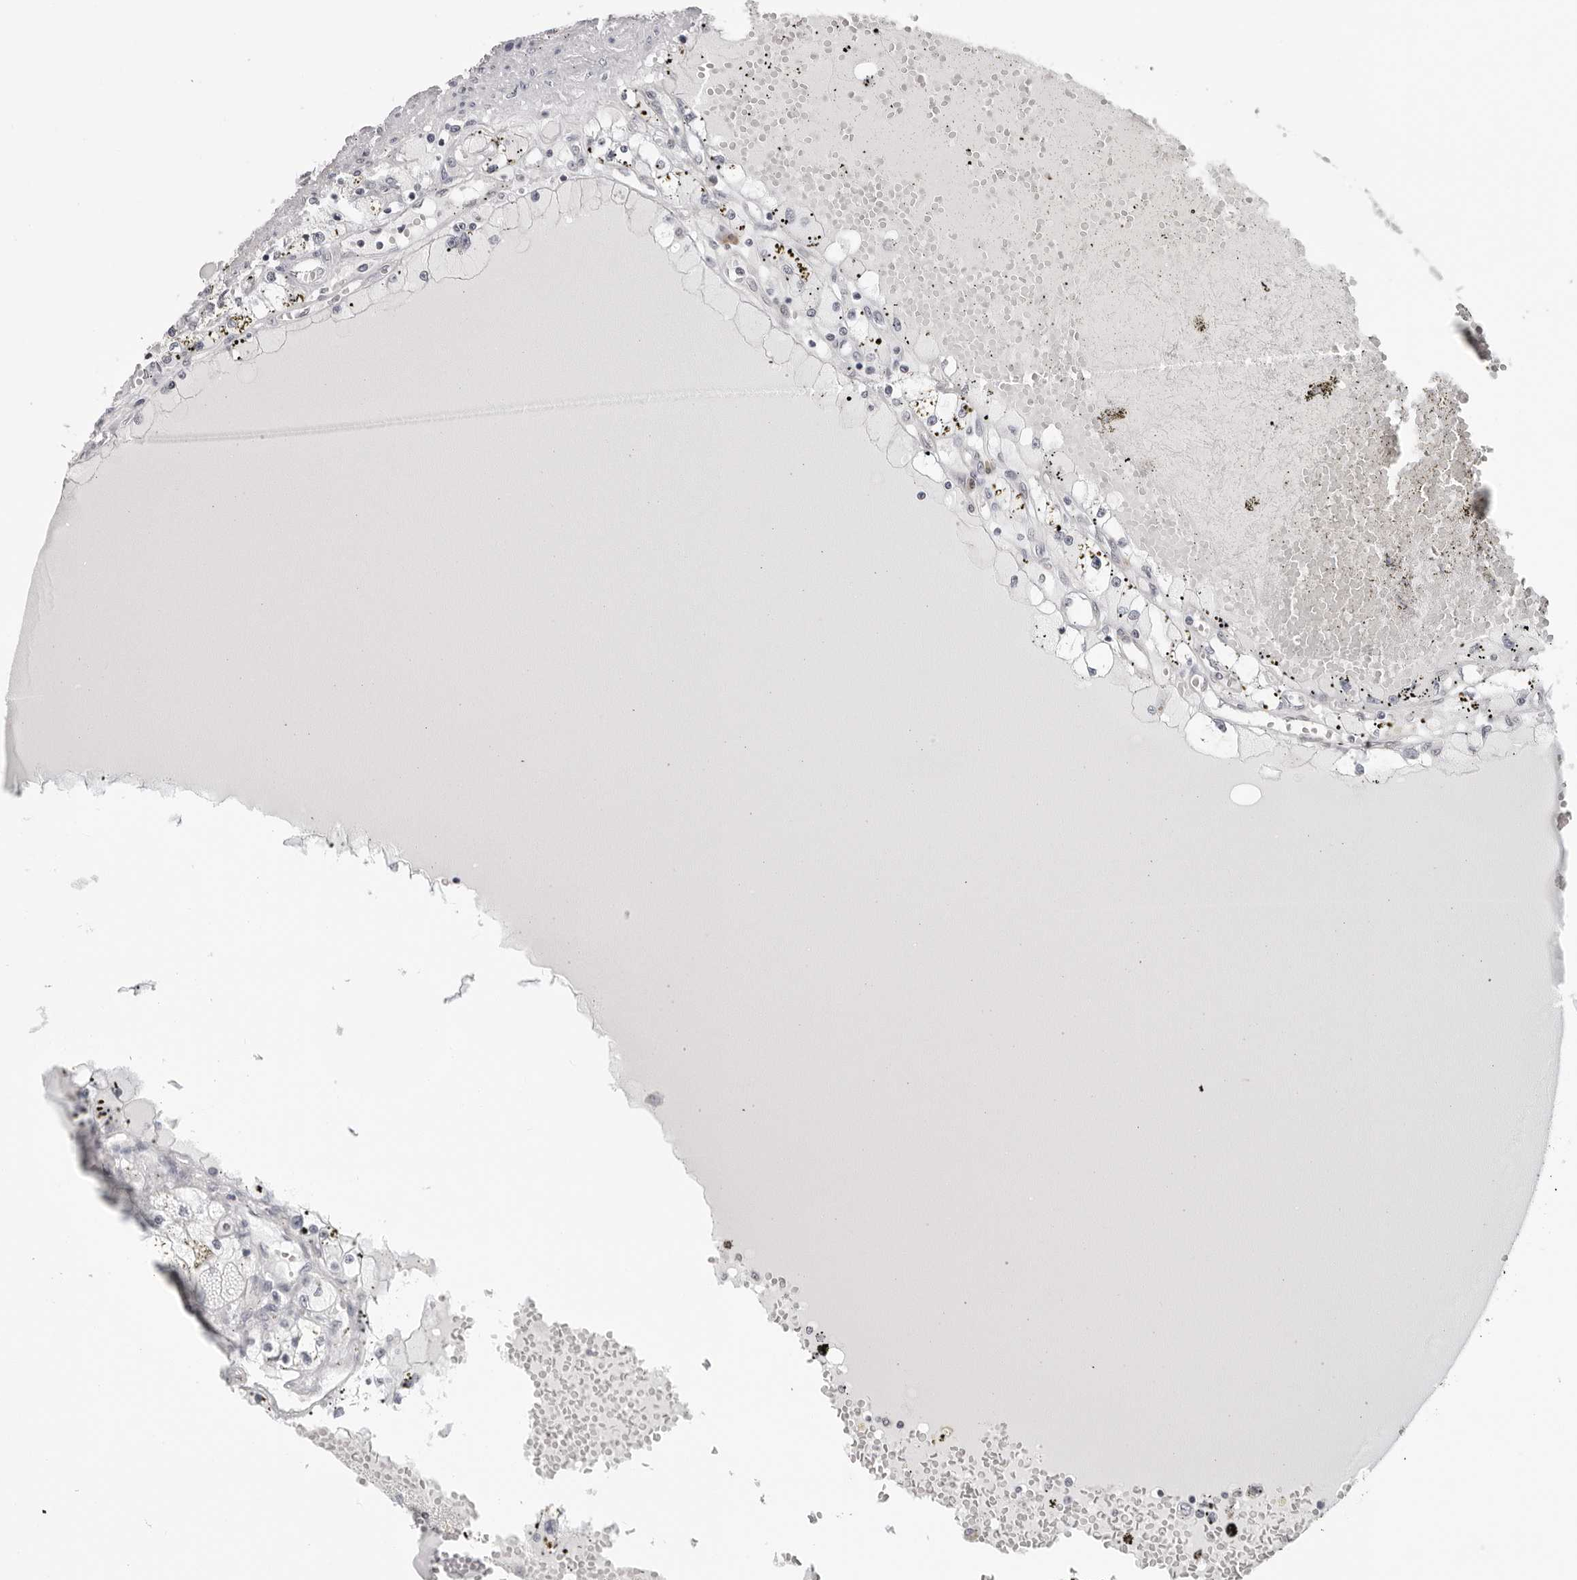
{"staining": {"intensity": "negative", "quantity": "none", "location": "none"}, "tissue": "renal cancer", "cell_type": "Tumor cells", "image_type": "cancer", "snomed": [{"axis": "morphology", "description": "Adenocarcinoma, NOS"}, {"axis": "topography", "description": "Kidney"}], "caption": "Tumor cells are negative for protein expression in human adenocarcinoma (renal).", "gene": "CASP7", "patient": {"sex": "male", "age": 56}}